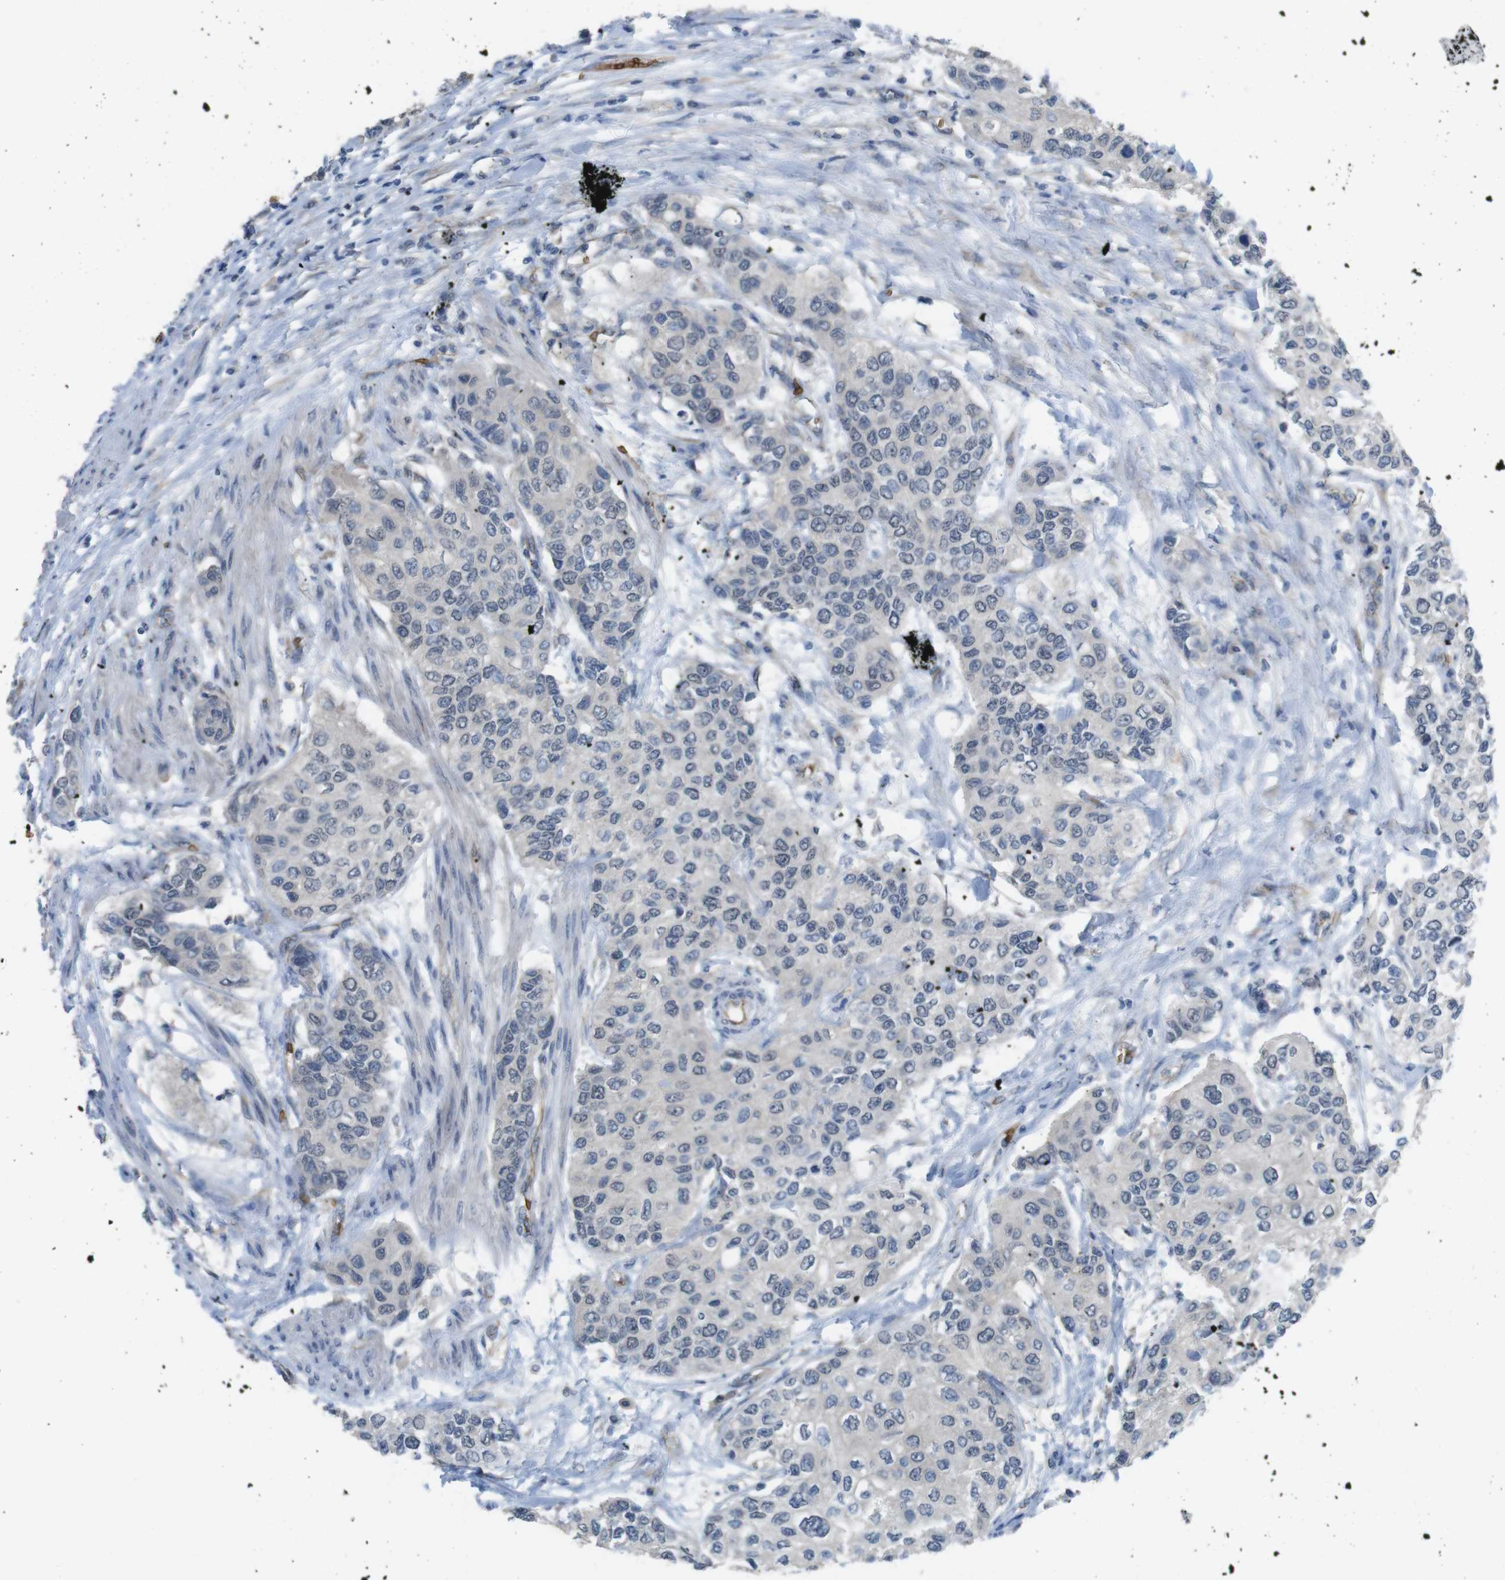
{"staining": {"intensity": "negative", "quantity": "none", "location": "none"}, "tissue": "urothelial cancer", "cell_type": "Tumor cells", "image_type": "cancer", "snomed": [{"axis": "morphology", "description": "Urothelial carcinoma, High grade"}, {"axis": "topography", "description": "Urinary bladder"}], "caption": "Urothelial carcinoma (high-grade) was stained to show a protein in brown. There is no significant staining in tumor cells.", "gene": "GYPA", "patient": {"sex": "female", "age": 56}}